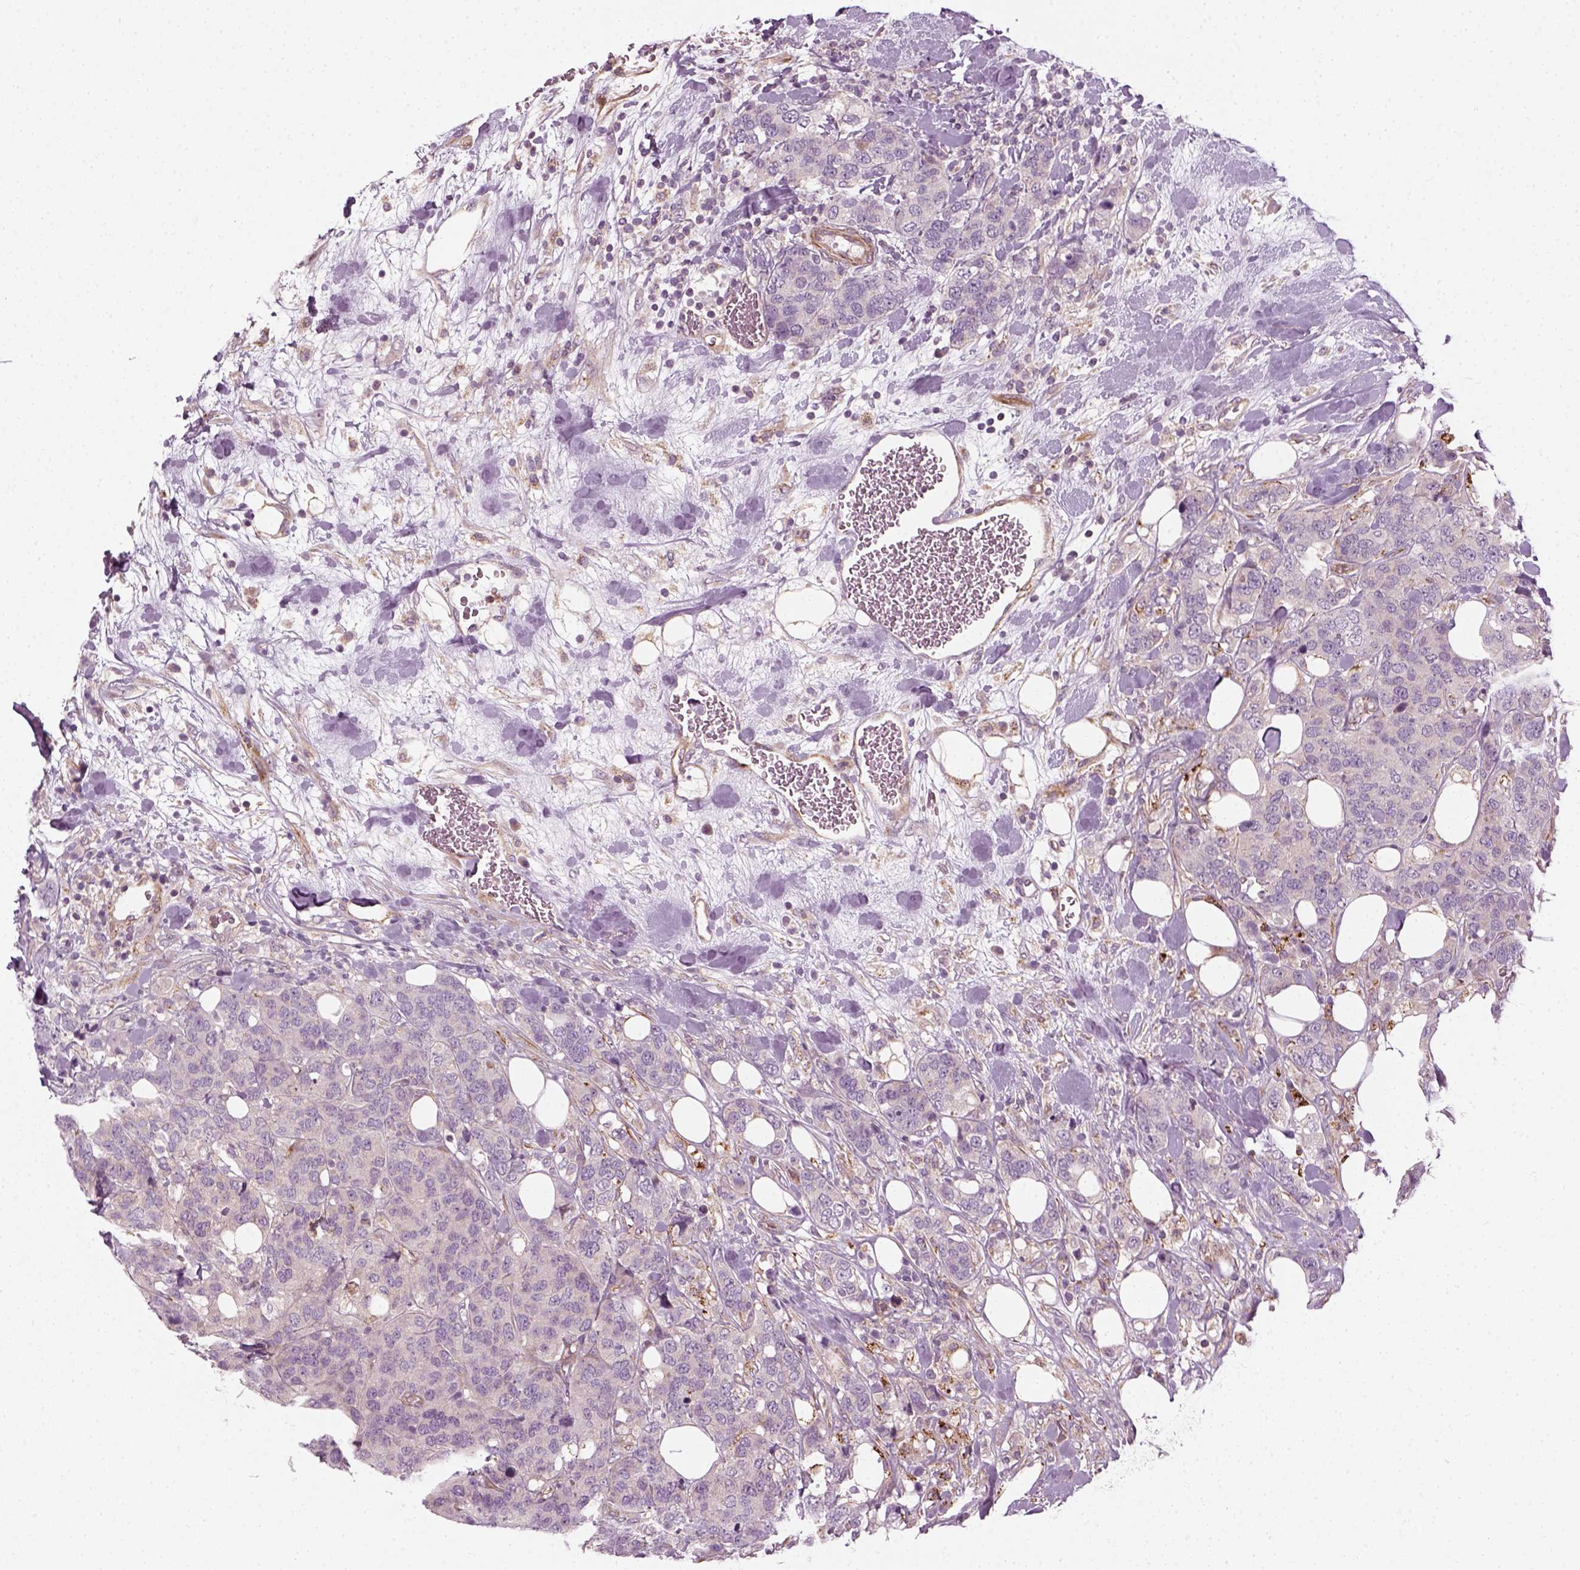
{"staining": {"intensity": "negative", "quantity": "none", "location": "none"}, "tissue": "breast cancer", "cell_type": "Tumor cells", "image_type": "cancer", "snomed": [{"axis": "morphology", "description": "Lobular carcinoma"}, {"axis": "topography", "description": "Breast"}], "caption": "The micrograph exhibits no significant positivity in tumor cells of breast cancer.", "gene": "DNASE1L1", "patient": {"sex": "female", "age": 59}}